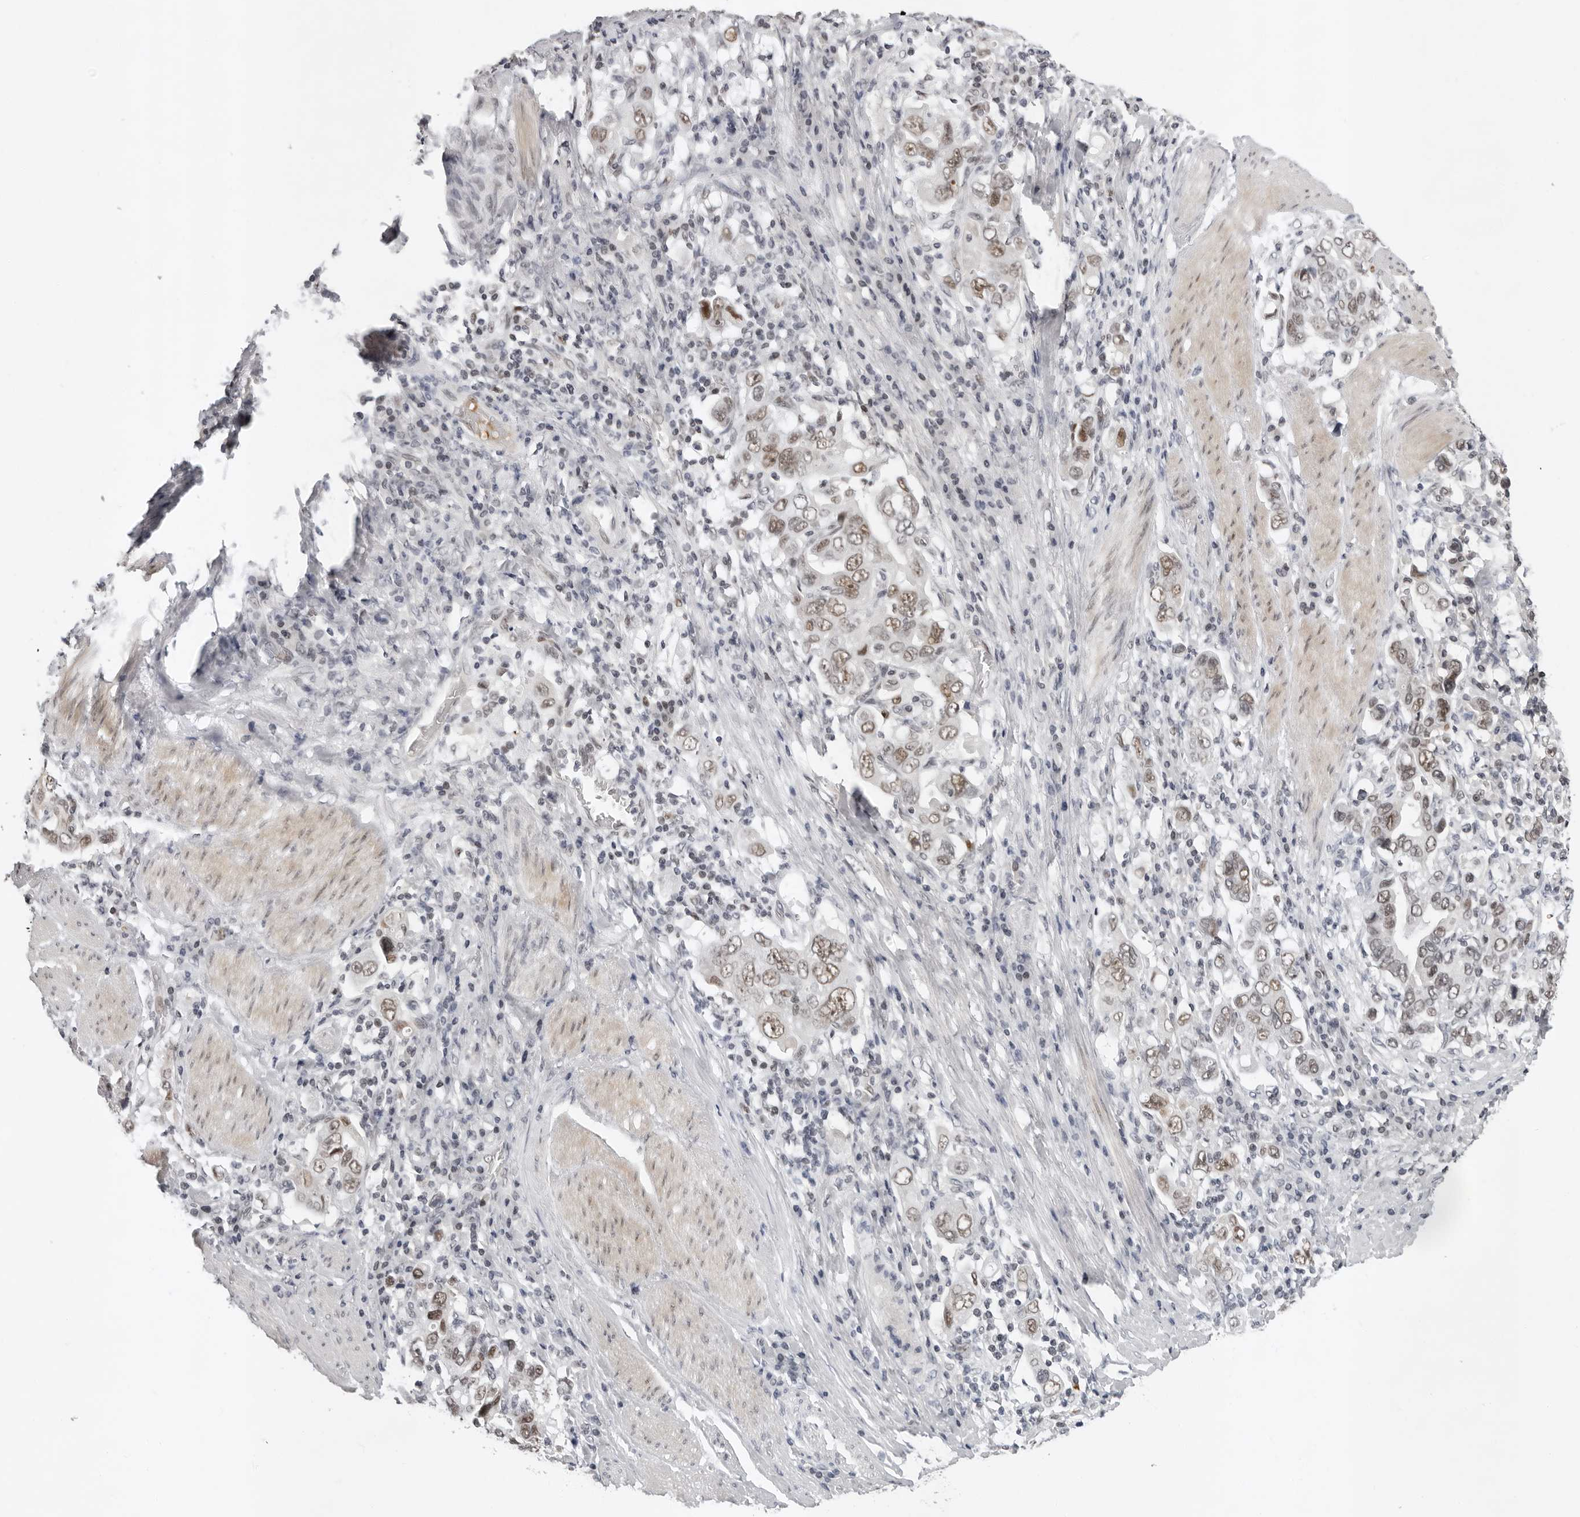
{"staining": {"intensity": "moderate", "quantity": ">75%", "location": "nuclear"}, "tissue": "stomach cancer", "cell_type": "Tumor cells", "image_type": "cancer", "snomed": [{"axis": "morphology", "description": "Adenocarcinoma, NOS"}, {"axis": "topography", "description": "Stomach, upper"}], "caption": "High-power microscopy captured an immunohistochemistry (IHC) photomicrograph of stomach cancer, revealing moderate nuclear staining in about >75% of tumor cells.", "gene": "USP1", "patient": {"sex": "male", "age": 62}}